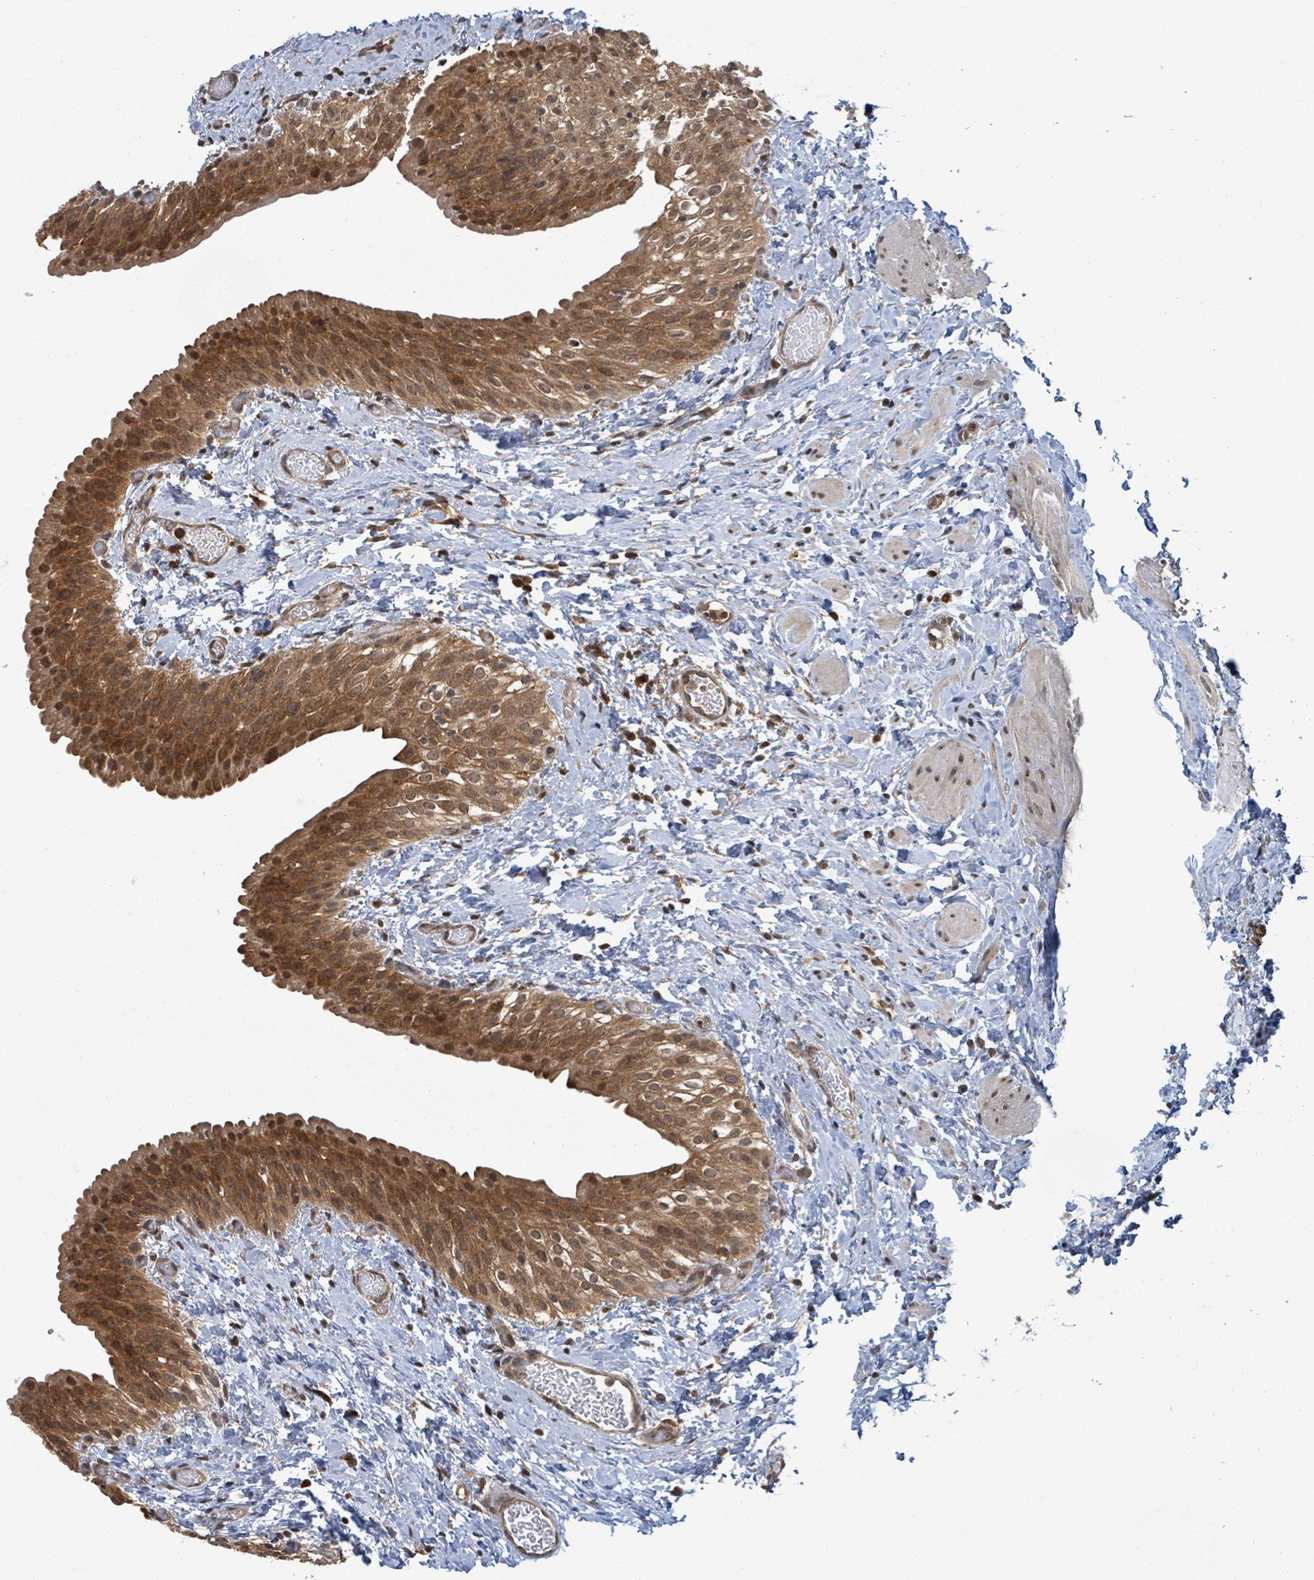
{"staining": {"intensity": "strong", "quantity": ">75%", "location": "cytoplasmic/membranous,nuclear"}, "tissue": "urinary bladder", "cell_type": "Urothelial cells", "image_type": "normal", "snomed": [{"axis": "morphology", "description": "Normal tissue, NOS"}, {"axis": "topography", "description": "Urinary bladder"}], "caption": "Strong cytoplasmic/membranous,nuclear protein expression is appreciated in approximately >75% of urothelial cells in urinary bladder. The protein is shown in brown color, while the nuclei are stained blue.", "gene": "ENSG00000256500", "patient": {"sex": "male", "age": 1}}